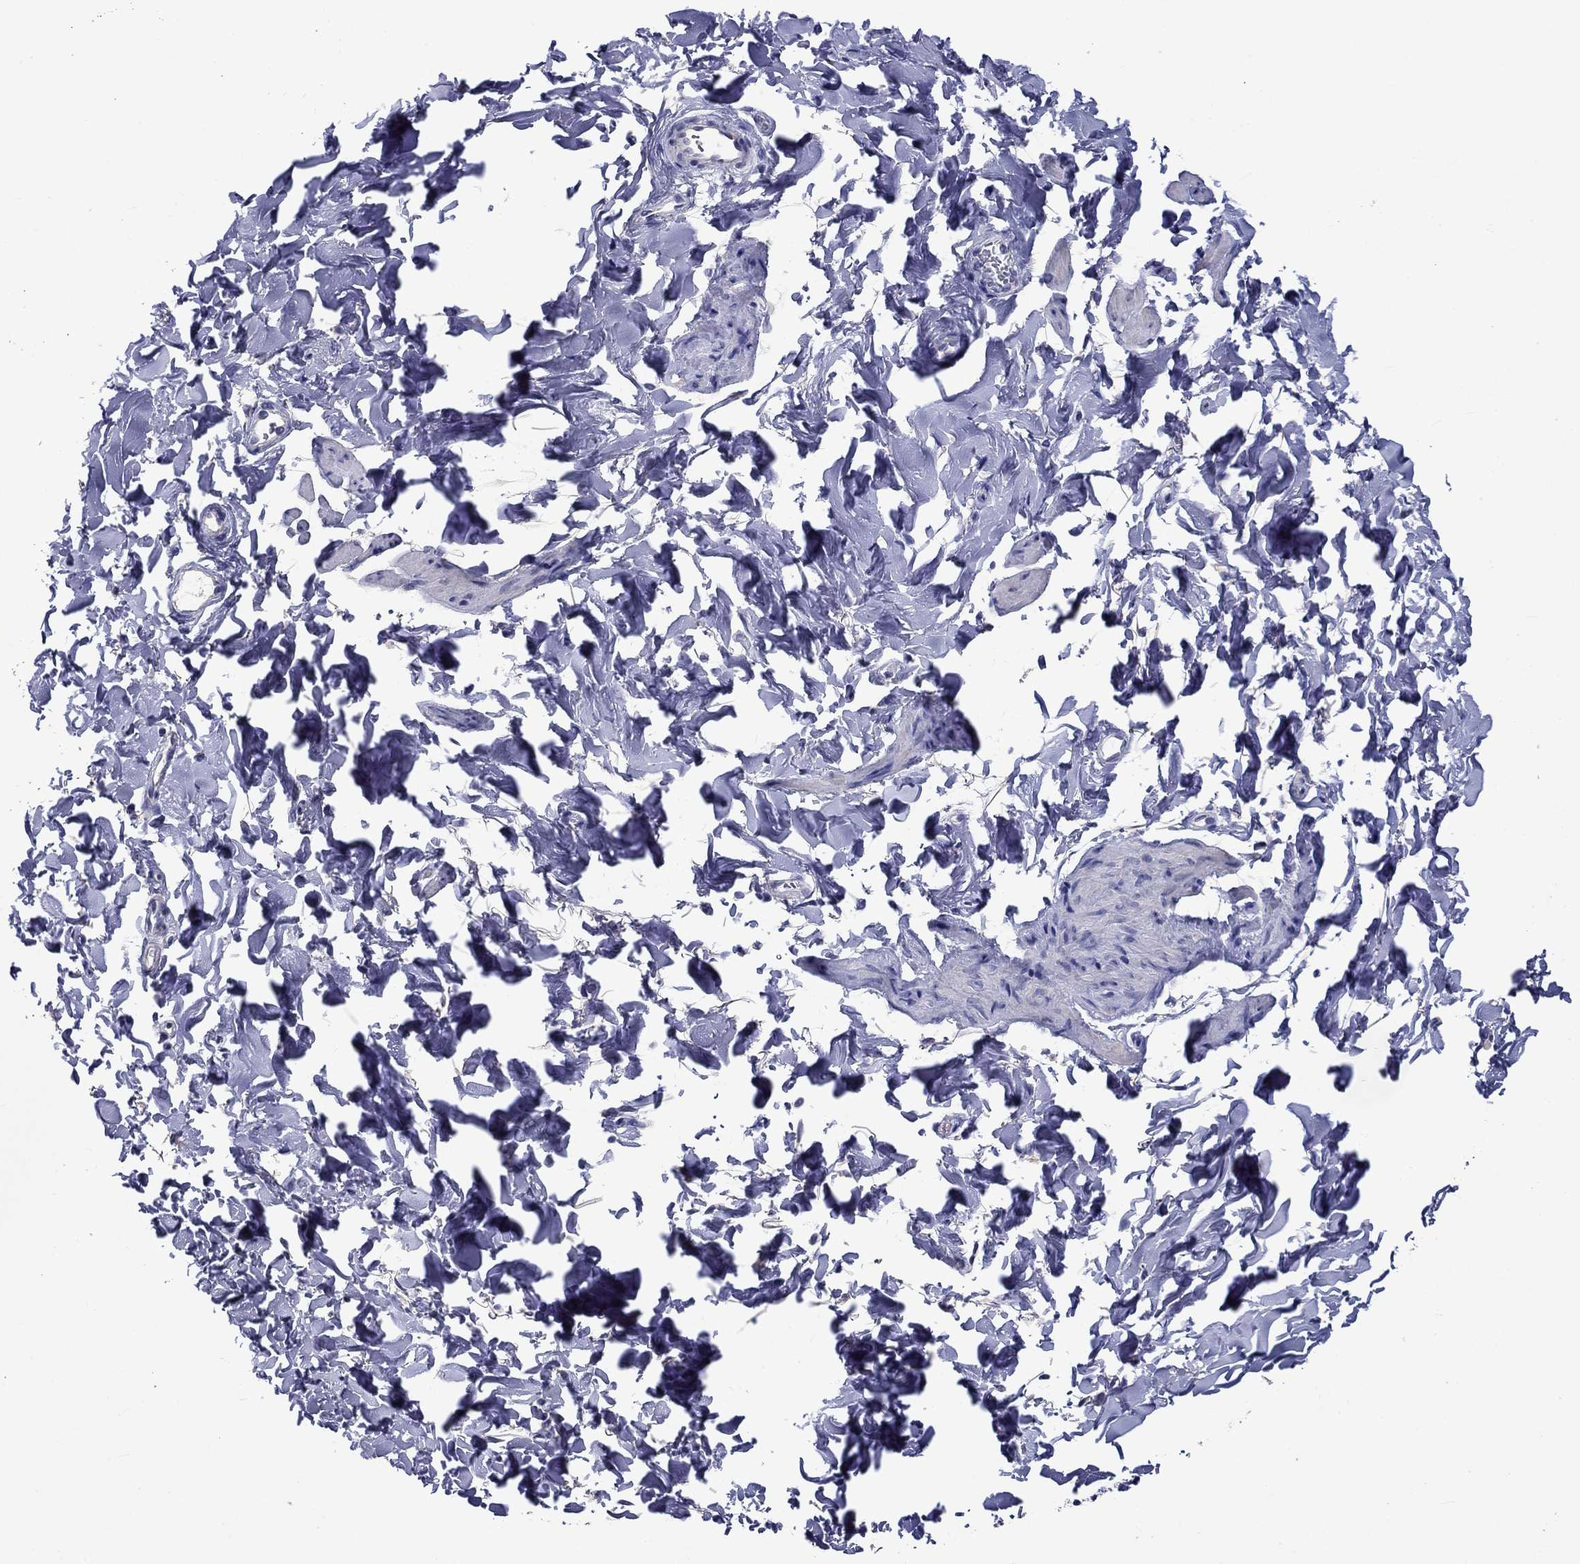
{"staining": {"intensity": "negative", "quantity": "none", "location": "none"}, "tissue": "smooth muscle", "cell_type": "Smooth muscle cells", "image_type": "normal", "snomed": [{"axis": "morphology", "description": "Normal tissue, NOS"}, {"axis": "topography", "description": "Adipose tissue"}, {"axis": "topography", "description": "Smooth muscle"}, {"axis": "topography", "description": "Peripheral nerve tissue"}], "caption": "This photomicrograph is of benign smooth muscle stained with immunohistochemistry (IHC) to label a protein in brown with the nuclei are counter-stained blue. There is no positivity in smooth muscle cells.", "gene": "CNDP1", "patient": {"sex": "male", "age": 83}}